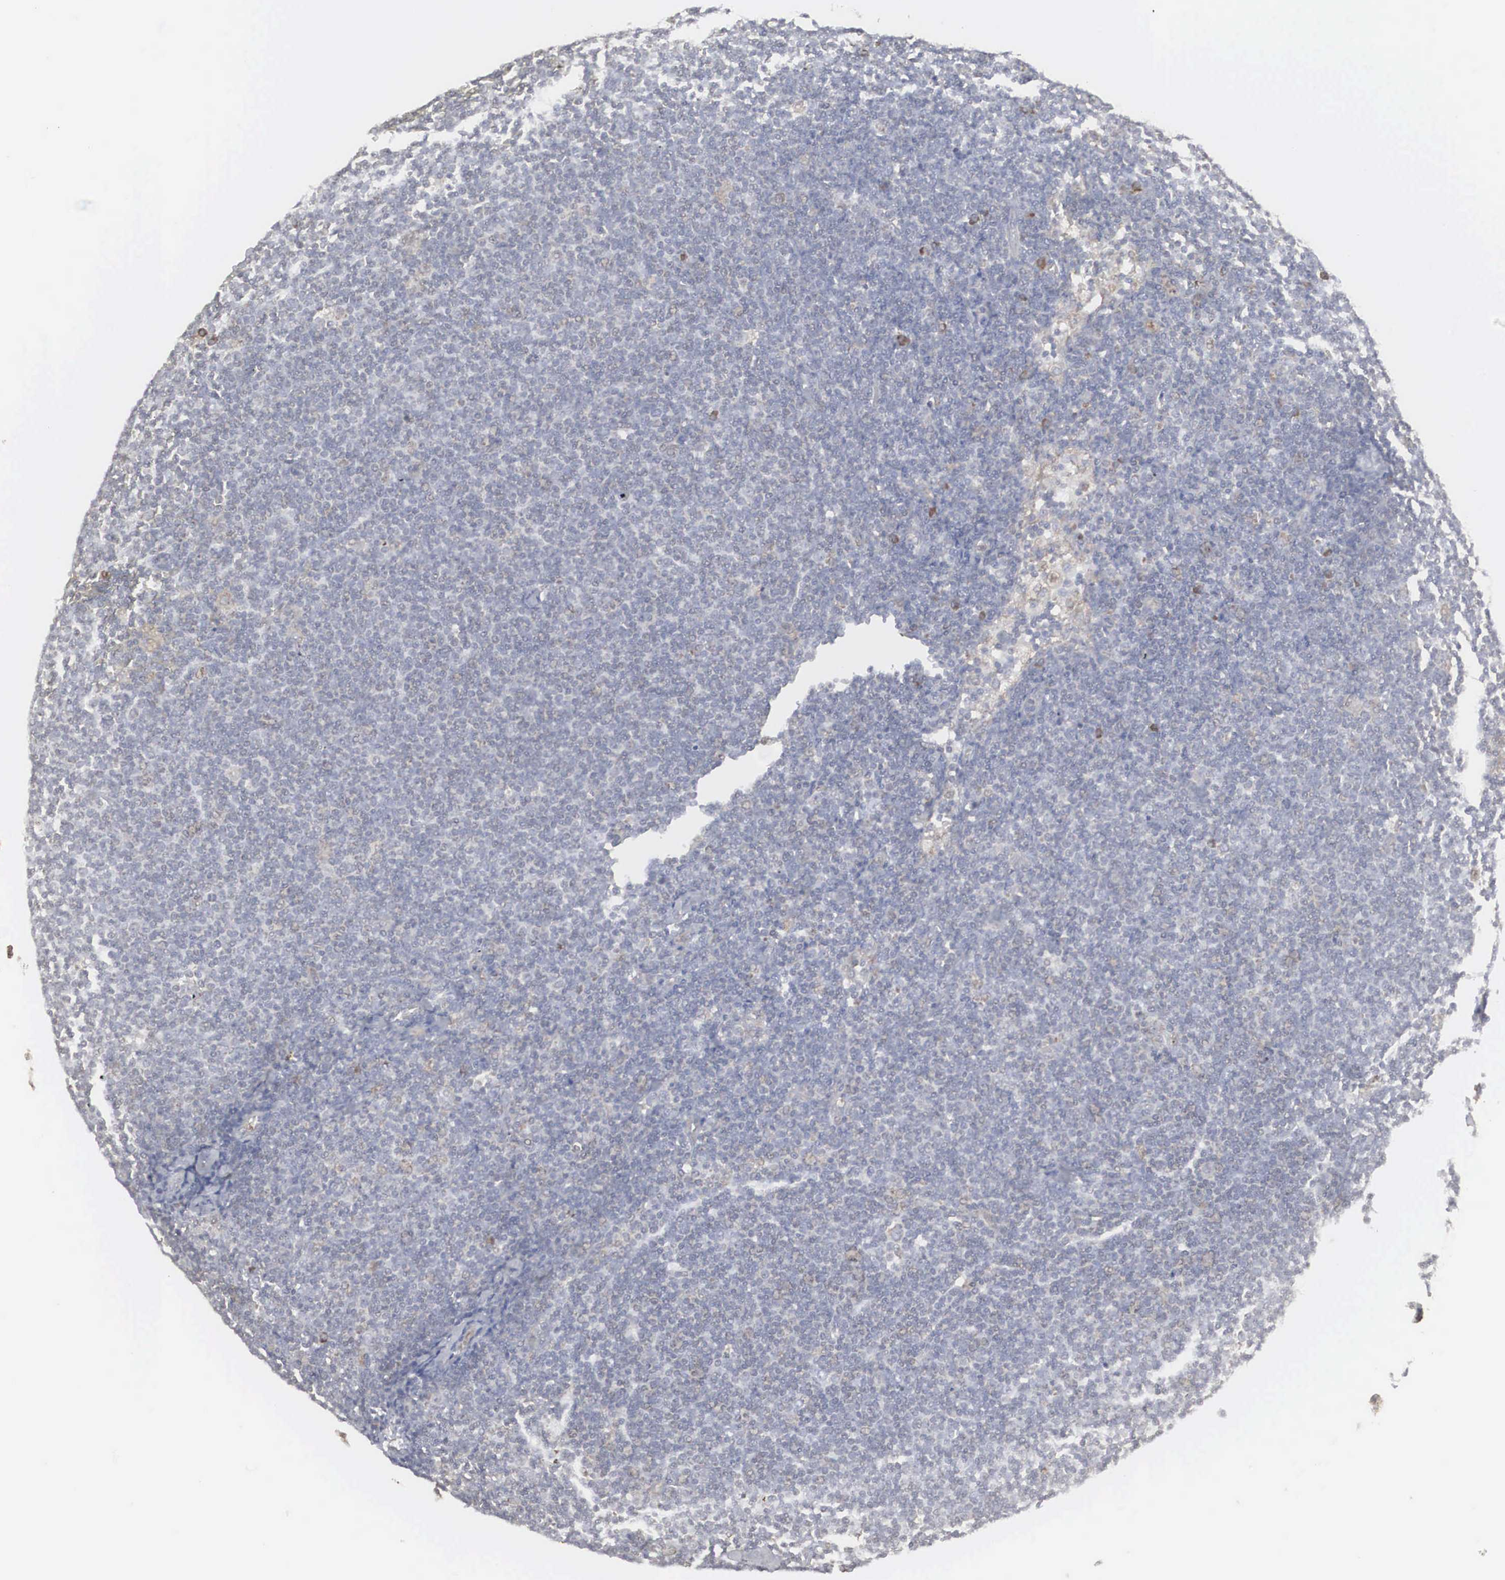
{"staining": {"intensity": "negative", "quantity": "none", "location": "none"}, "tissue": "lymphoma", "cell_type": "Tumor cells", "image_type": "cancer", "snomed": [{"axis": "morphology", "description": "Malignant lymphoma, non-Hodgkin's type, Low grade"}, {"axis": "topography", "description": "Lymph node"}], "caption": "Immunohistochemical staining of lymphoma demonstrates no significant staining in tumor cells.", "gene": "MIA2", "patient": {"sex": "male", "age": 65}}